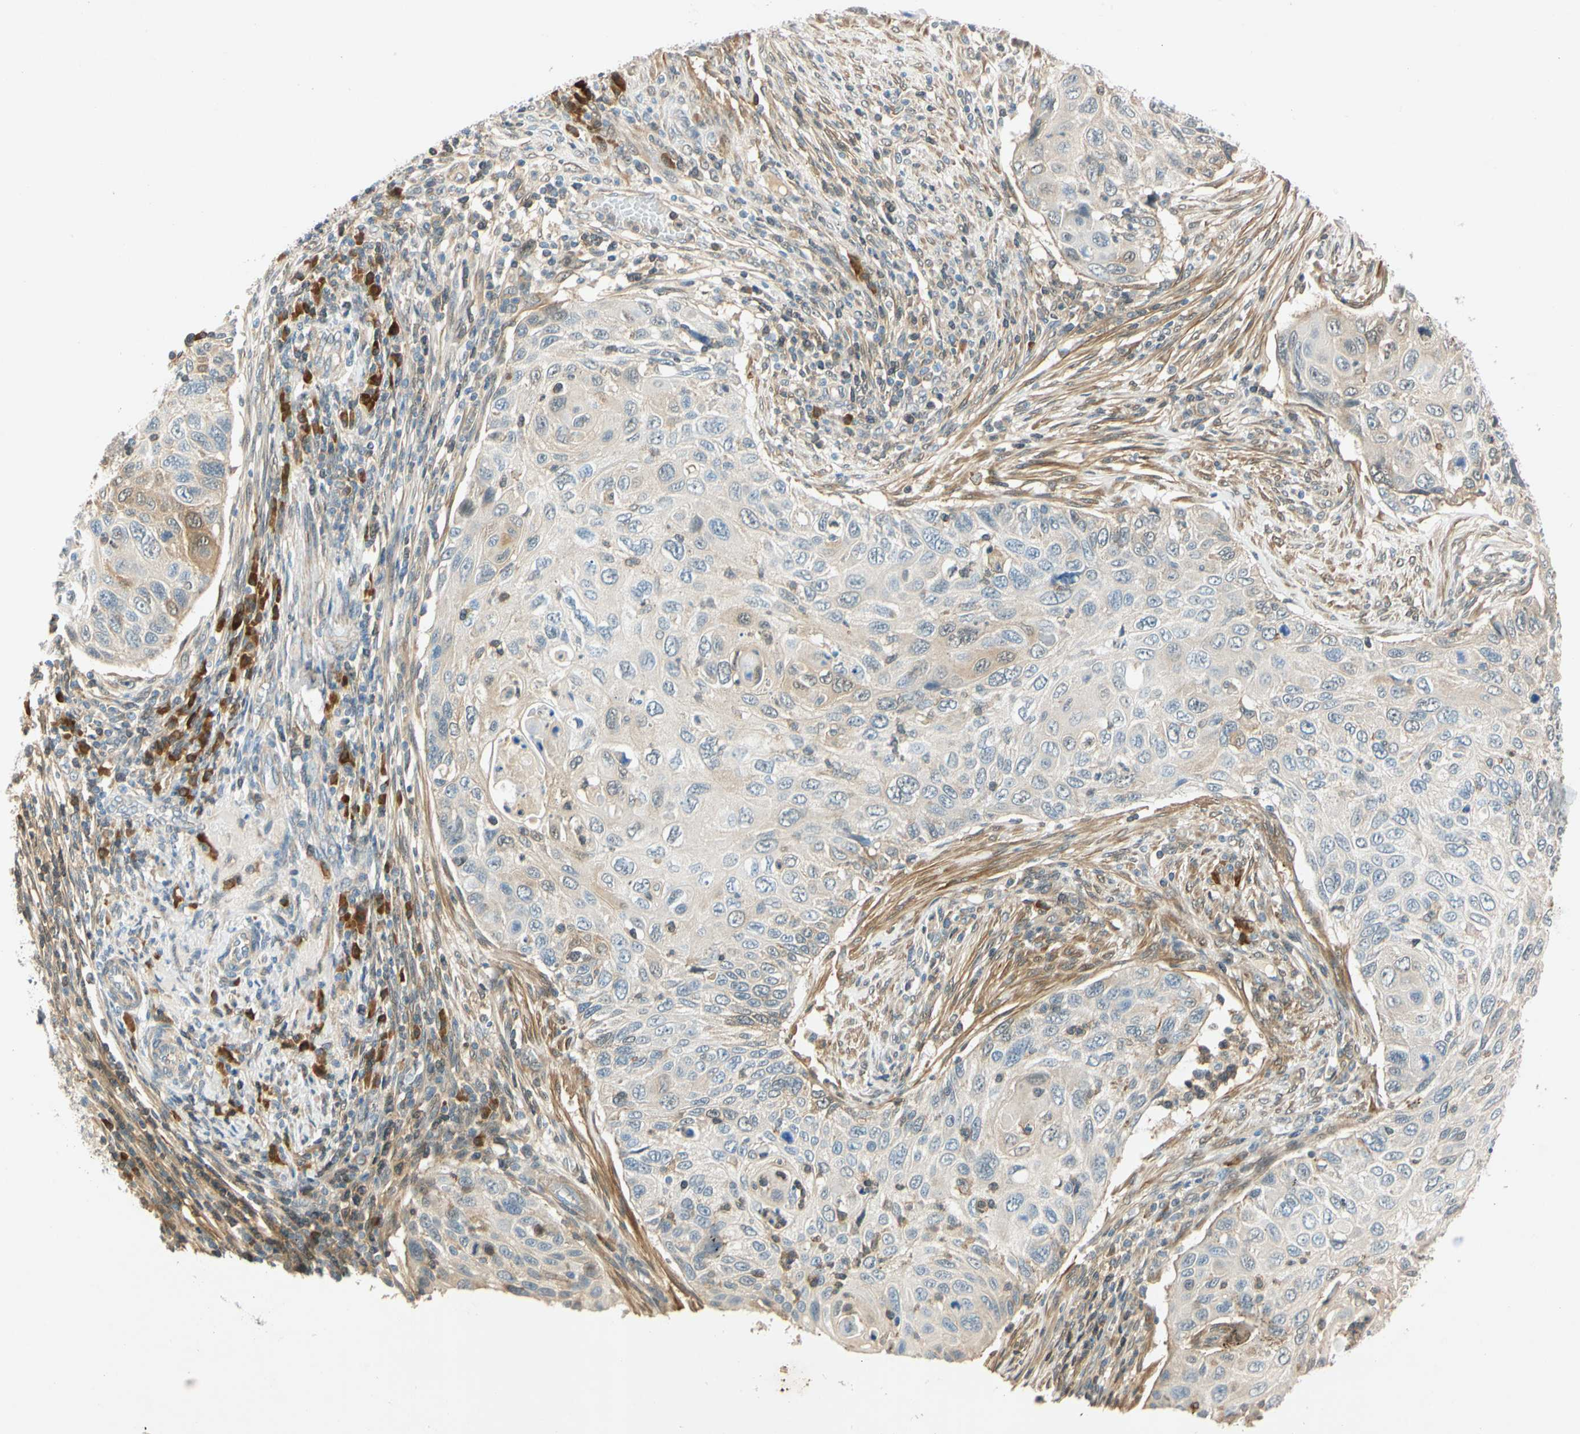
{"staining": {"intensity": "weak", "quantity": ">75%", "location": "cytoplasmic/membranous"}, "tissue": "cervical cancer", "cell_type": "Tumor cells", "image_type": "cancer", "snomed": [{"axis": "morphology", "description": "Squamous cell carcinoma, NOS"}, {"axis": "topography", "description": "Cervix"}], "caption": "Weak cytoplasmic/membranous positivity for a protein is seen in approximately >75% of tumor cells of cervical cancer using immunohistochemistry (IHC).", "gene": "WIPI1", "patient": {"sex": "female", "age": 70}}